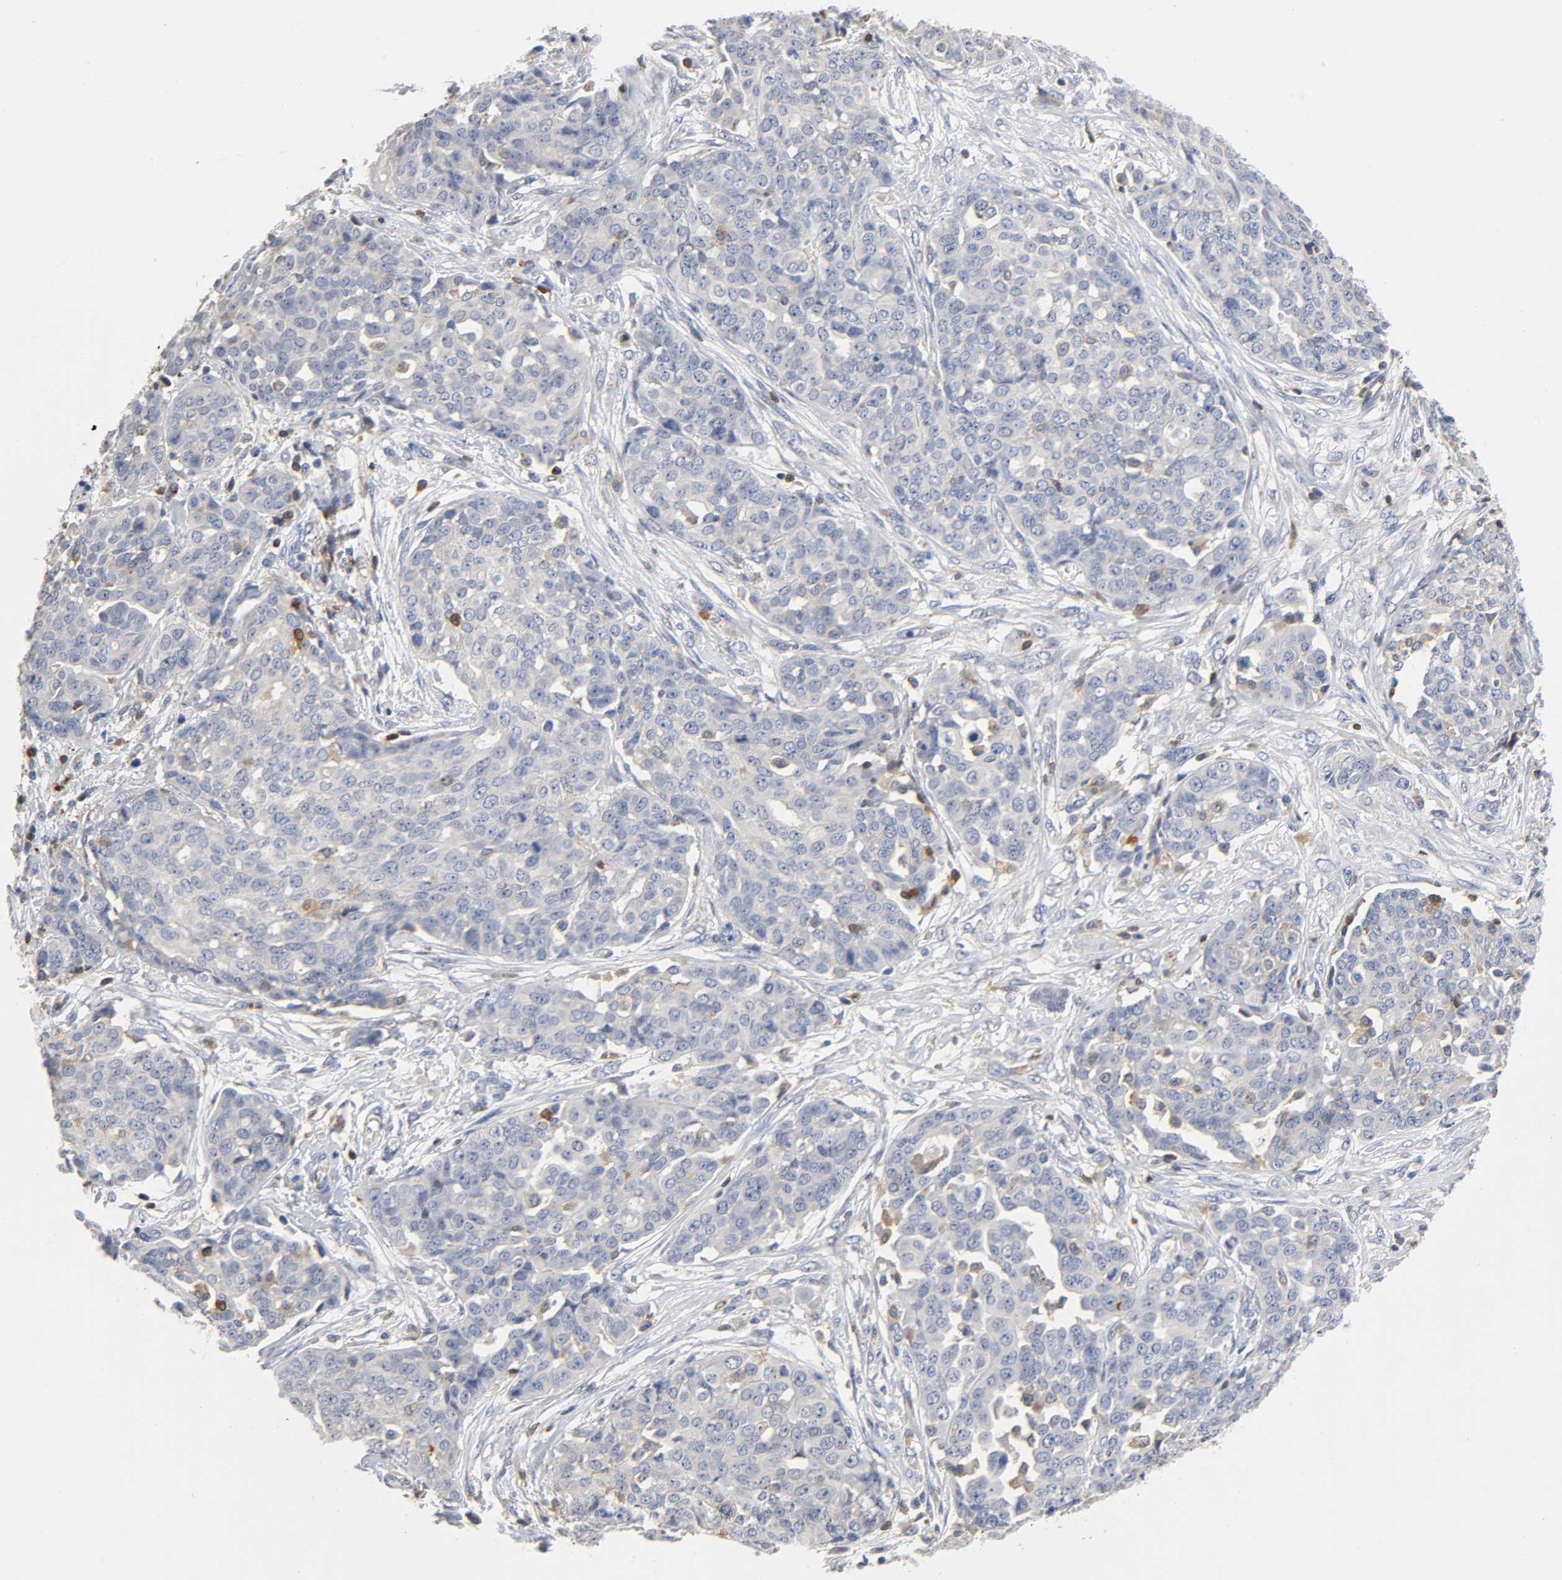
{"staining": {"intensity": "negative", "quantity": "none", "location": "none"}, "tissue": "ovarian cancer", "cell_type": "Tumor cells", "image_type": "cancer", "snomed": [{"axis": "morphology", "description": "Cystadenocarcinoma, serous, NOS"}, {"axis": "topography", "description": "Soft tissue"}, {"axis": "topography", "description": "Ovary"}], "caption": "Histopathology image shows no protein expression in tumor cells of ovarian cancer (serous cystadenocarcinoma) tissue.", "gene": "UCKL1", "patient": {"sex": "female", "age": 57}}